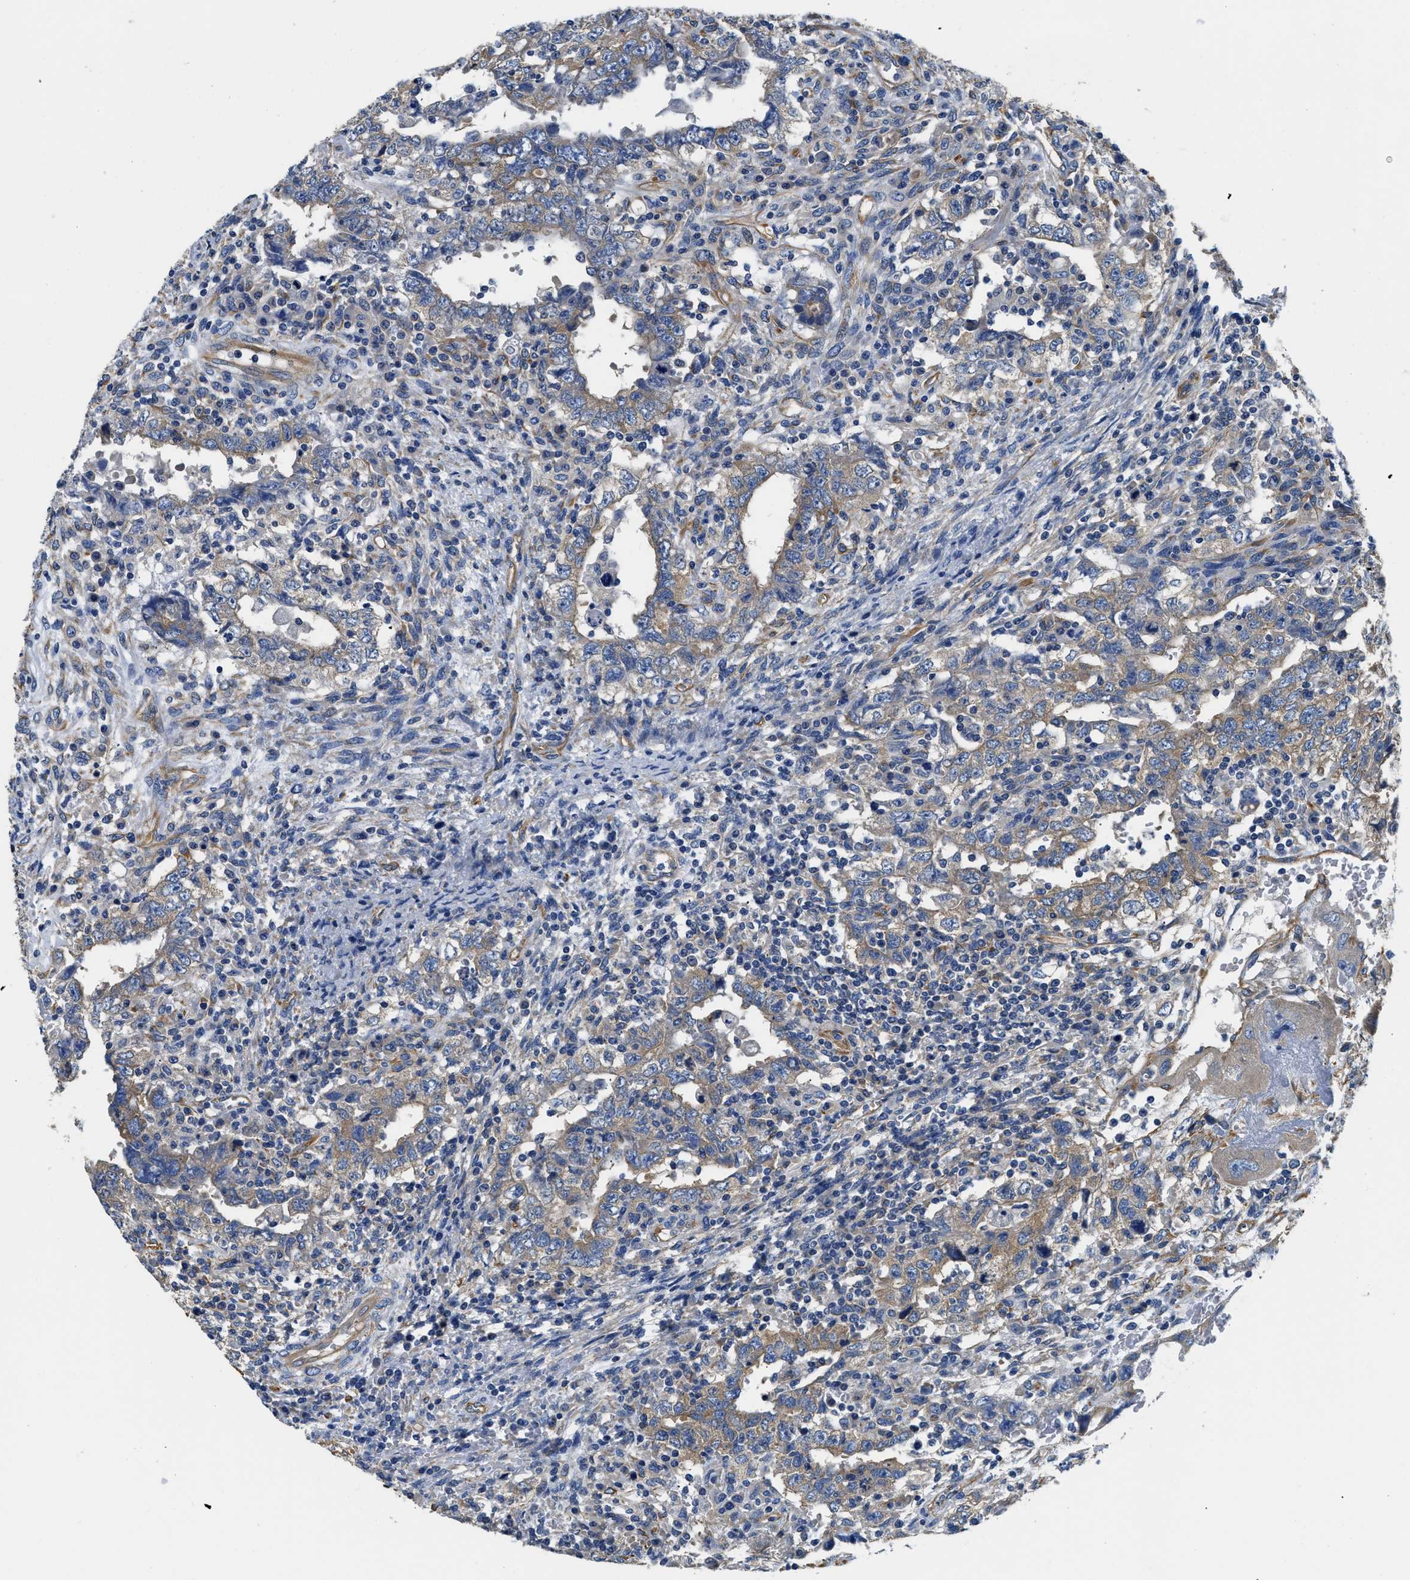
{"staining": {"intensity": "weak", "quantity": ">75%", "location": "cytoplasmic/membranous"}, "tissue": "testis cancer", "cell_type": "Tumor cells", "image_type": "cancer", "snomed": [{"axis": "morphology", "description": "Carcinoma, Embryonal, NOS"}, {"axis": "topography", "description": "Testis"}], "caption": "Tumor cells display weak cytoplasmic/membranous staining in approximately >75% of cells in testis cancer (embryonal carcinoma).", "gene": "CSDE1", "patient": {"sex": "male", "age": 26}}